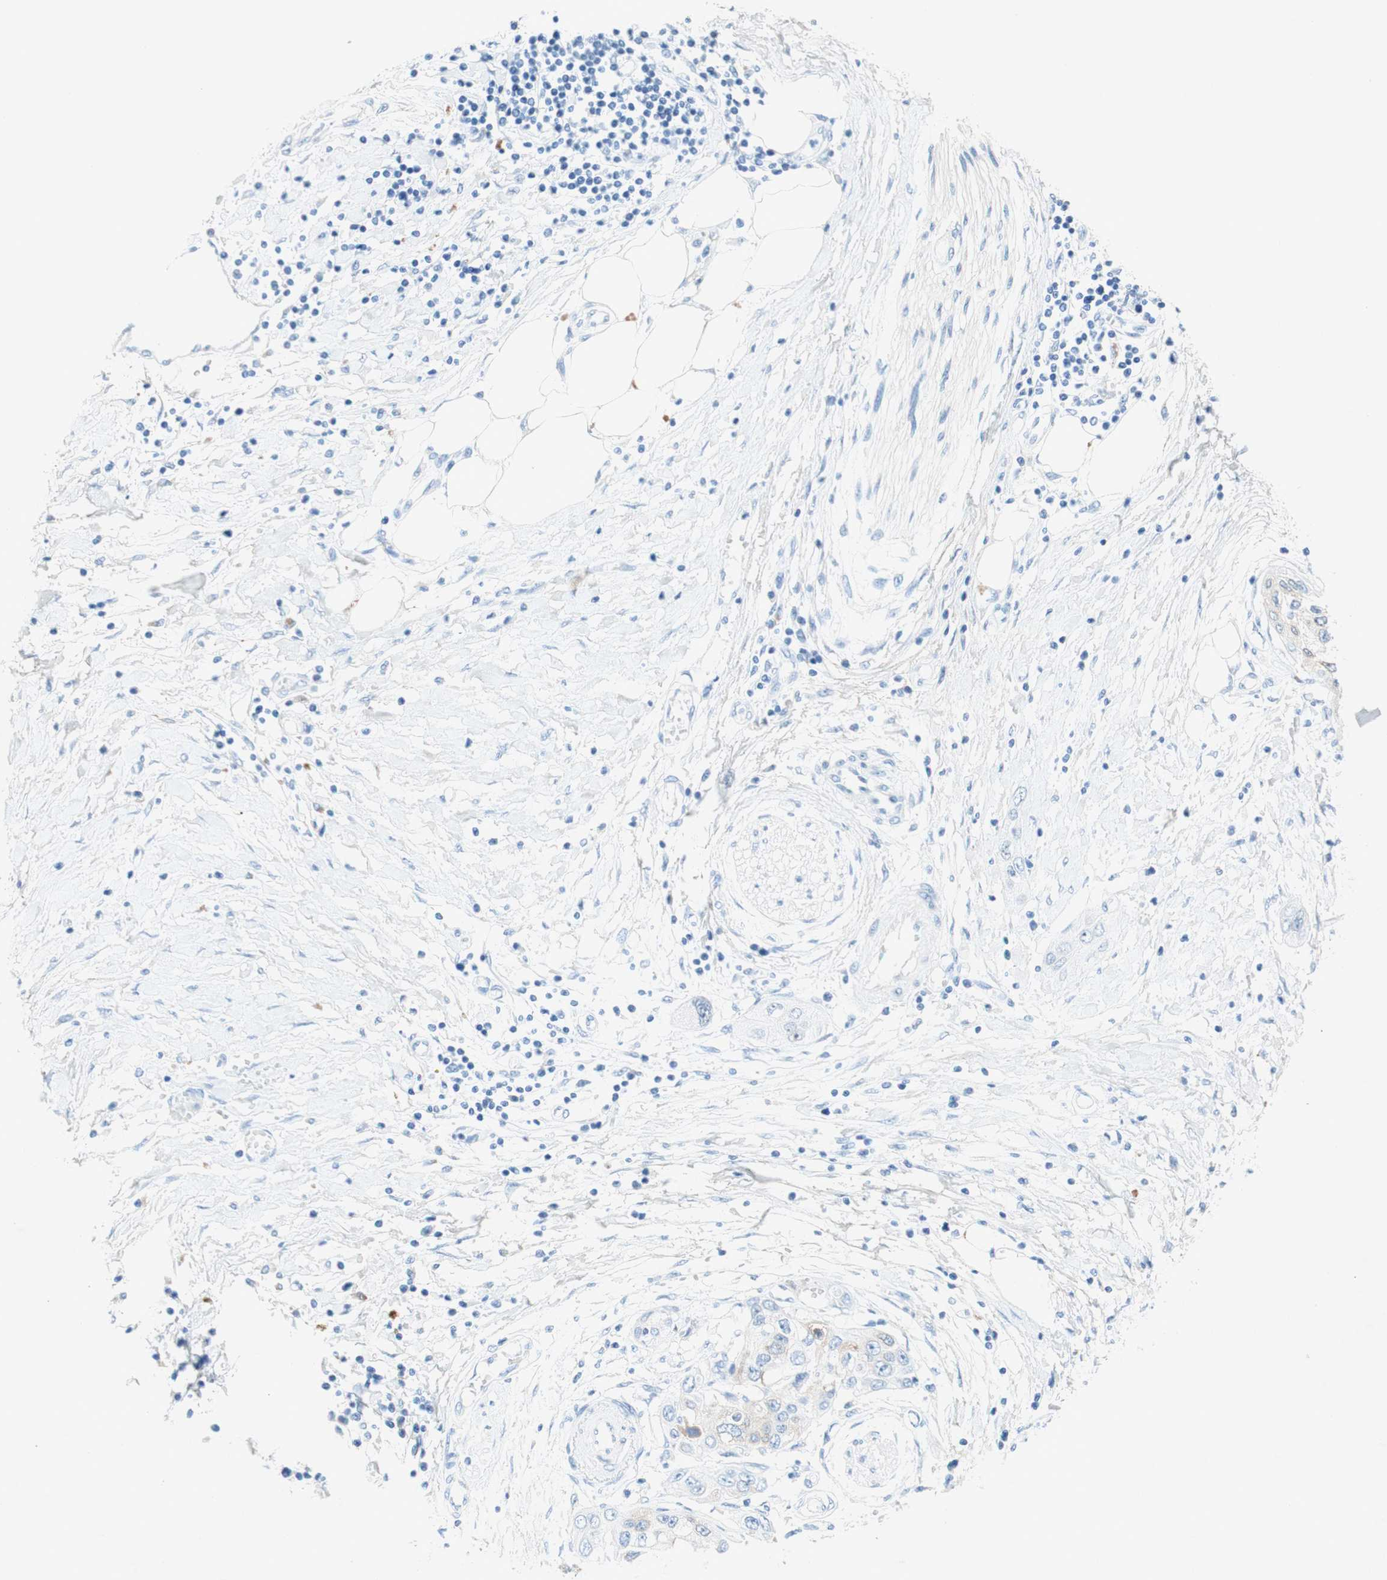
{"staining": {"intensity": "negative", "quantity": "none", "location": "none"}, "tissue": "pancreatic cancer", "cell_type": "Tumor cells", "image_type": "cancer", "snomed": [{"axis": "morphology", "description": "Adenocarcinoma, NOS"}, {"axis": "topography", "description": "Pancreas"}], "caption": "Pancreatic cancer was stained to show a protein in brown. There is no significant expression in tumor cells.", "gene": "POLR2J3", "patient": {"sex": "female", "age": 70}}